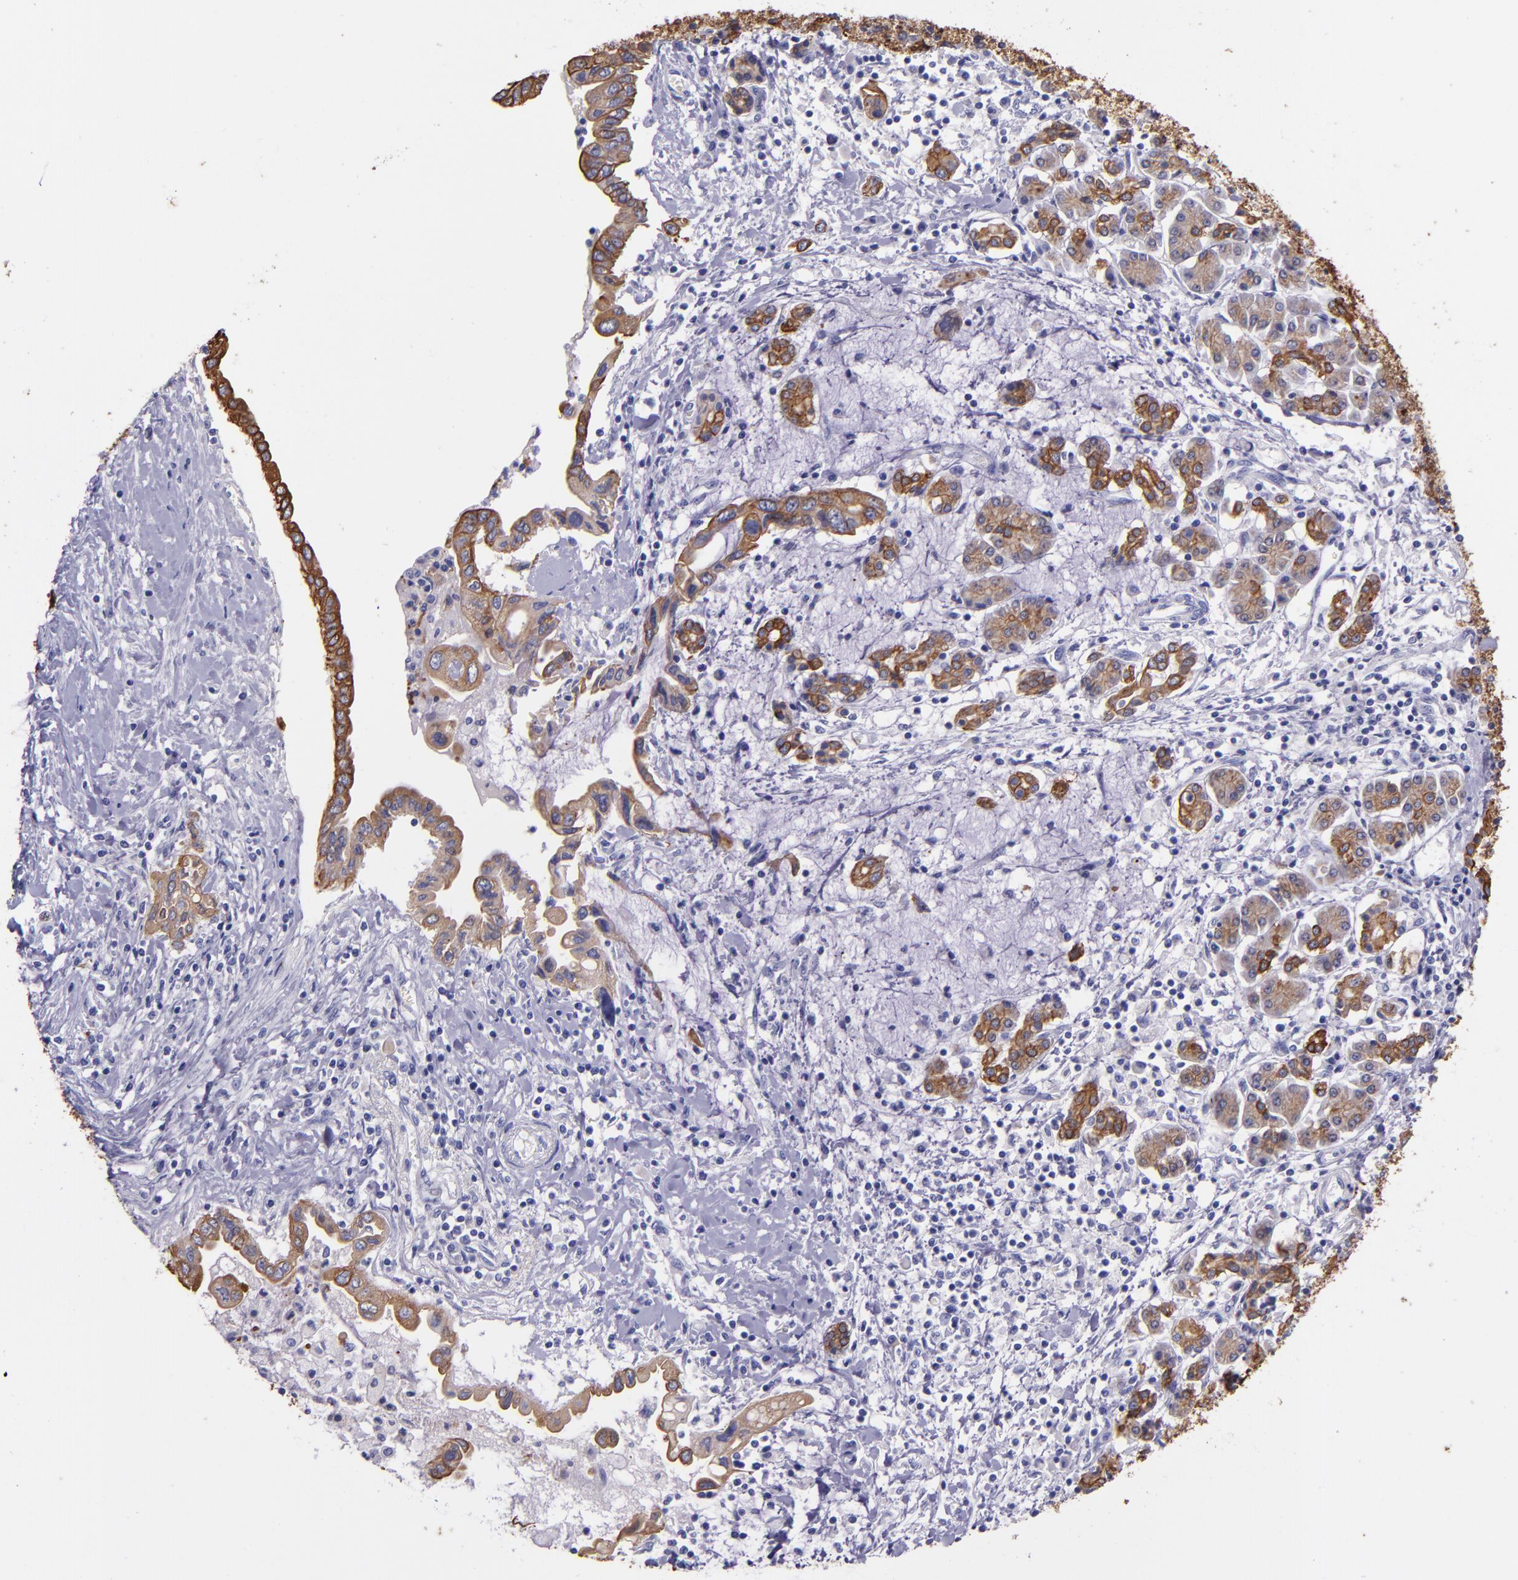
{"staining": {"intensity": "moderate", "quantity": ">75%", "location": "cytoplasmic/membranous"}, "tissue": "pancreatic cancer", "cell_type": "Tumor cells", "image_type": "cancer", "snomed": [{"axis": "morphology", "description": "Adenocarcinoma, NOS"}, {"axis": "topography", "description": "Pancreas"}], "caption": "This image exhibits pancreatic cancer (adenocarcinoma) stained with immunohistochemistry to label a protein in brown. The cytoplasmic/membranous of tumor cells show moderate positivity for the protein. Nuclei are counter-stained blue.", "gene": "KRT4", "patient": {"sex": "female", "age": 57}}